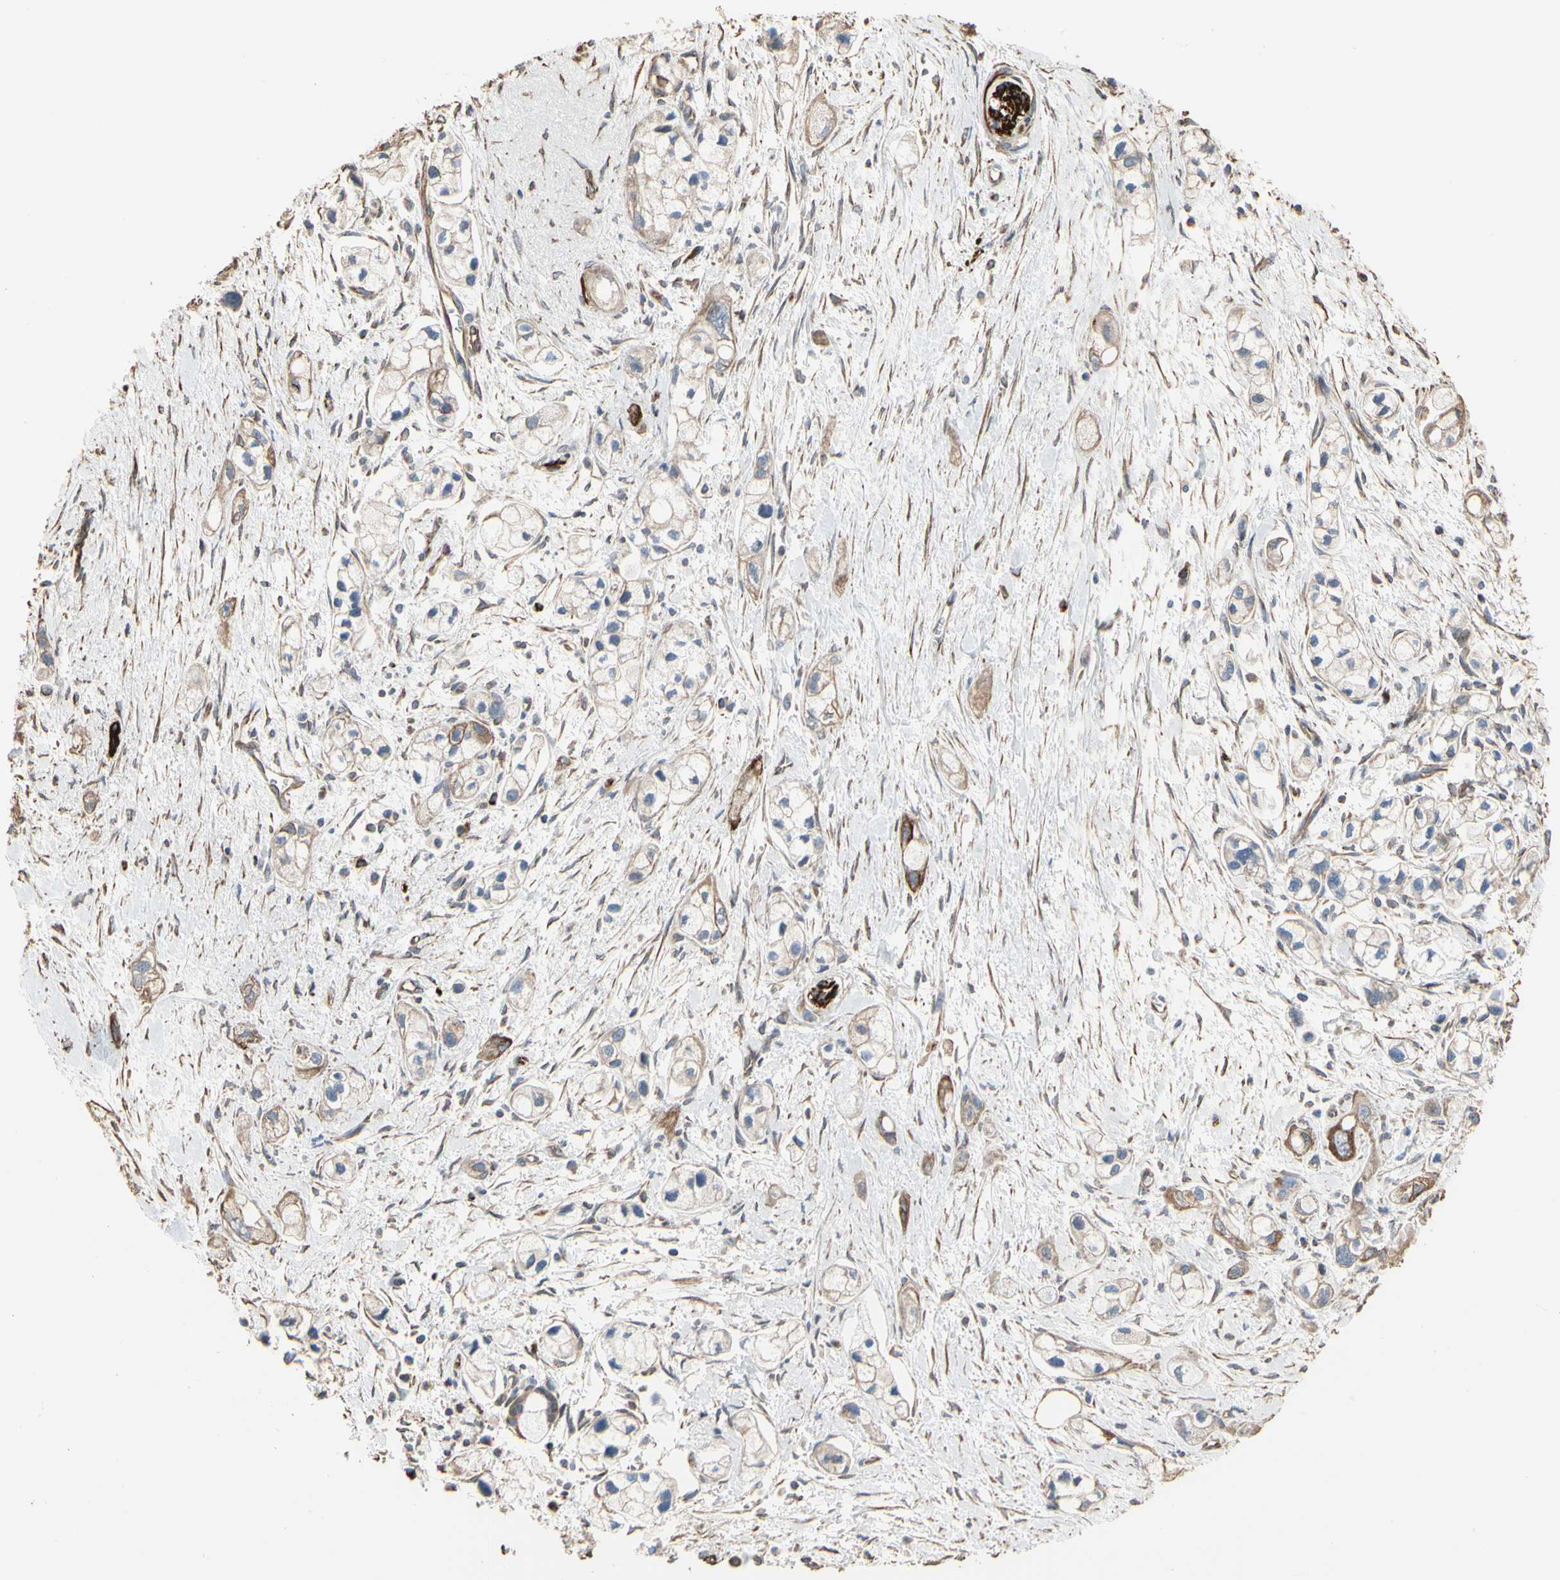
{"staining": {"intensity": "weak", "quantity": "25%-75%", "location": "cytoplasmic/membranous"}, "tissue": "pancreatic cancer", "cell_type": "Tumor cells", "image_type": "cancer", "snomed": [{"axis": "morphology", "description": "Adenocarcinoma, NOS"}, {"axis": "topography", "description": "Pancreas"}], "caption": "Immunohistochemical staining of pancreatic cancer (adenocarcinoma) shows weak cytoplasmic/membranous protein staining in about 25%-75% of tumor cells.", "gene": "TUBA1A", "patient": {"sex": "male", "age": 74}}